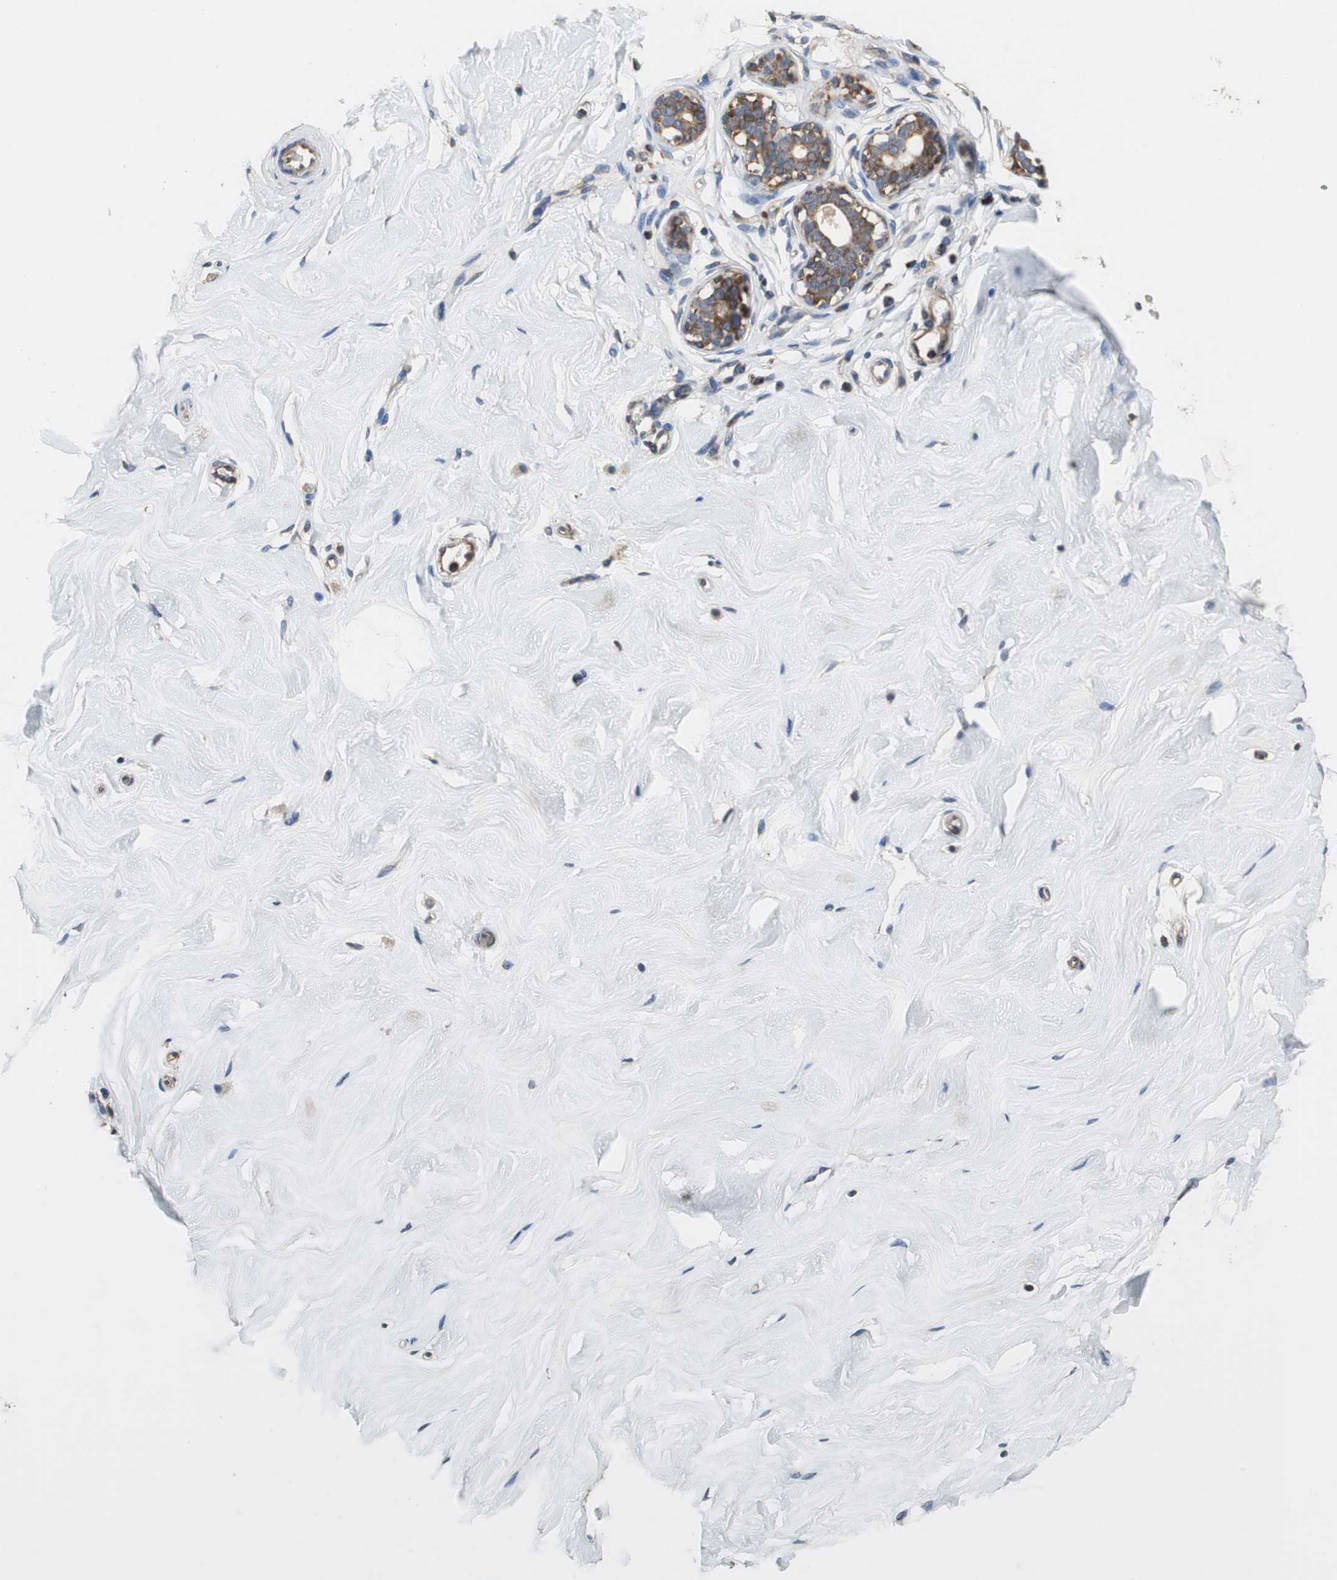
{"staining": {"intensity": "strong", "quantity": ">75%", "location": "cytoplasmic/membranous"}, "tissue": "breast", "cell_type": "Glandular cells", "image_type": "normal", "snomed": [{"axis": "morphology", "description": "Normal tissue, NOS"}, {"axis": "topography", "description": "Breast"}], "caption": "Human breast stained for a protein (brown) exhibits strong cytoplasmic/membranous positive expression in about >75% of glandular cells.", "gene": "GSTK1", "patient": {"sex": "female", "age": 23}}